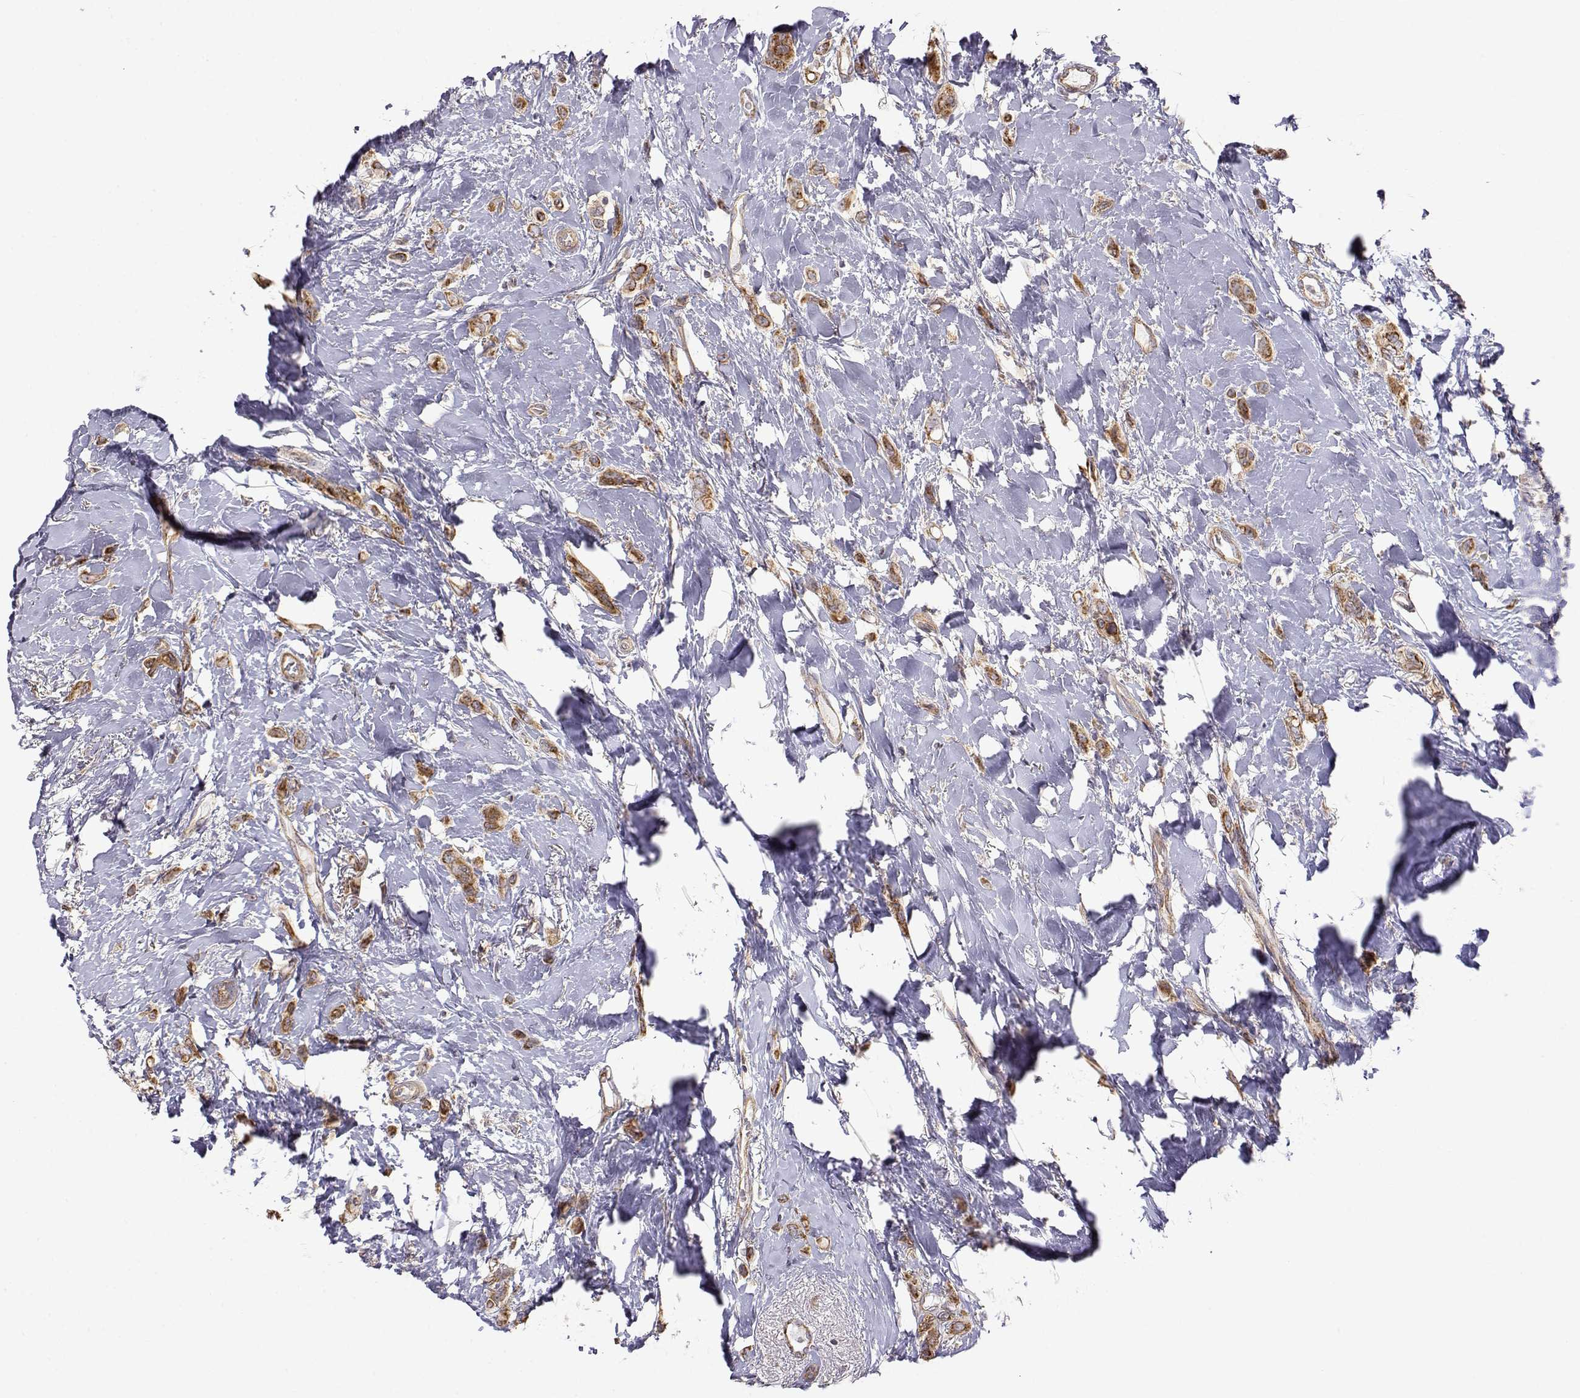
{"staining": {"intensity": "strong", "quantity": ">75%", "location": "cytoplasmic/membranous"}, "tissue": "breast cancer", "cell_type": "Tumor cells", "image_type": "cancer", "snomed": [{"axis": "morphology", "description": "Lobular carcinoma"}, {"axis": "topography", "description": "Breast"}], "caption": "Brown immunohistochemical staining in breast lobular carcinoma demonstrates strong cytoplasmic/membranous positivity in about >75% of tumor cells. (IHC, brightfield microscopy, high magnification).", "gene": "PAIP1", "patient": {"sex": "female", "age": 66}}